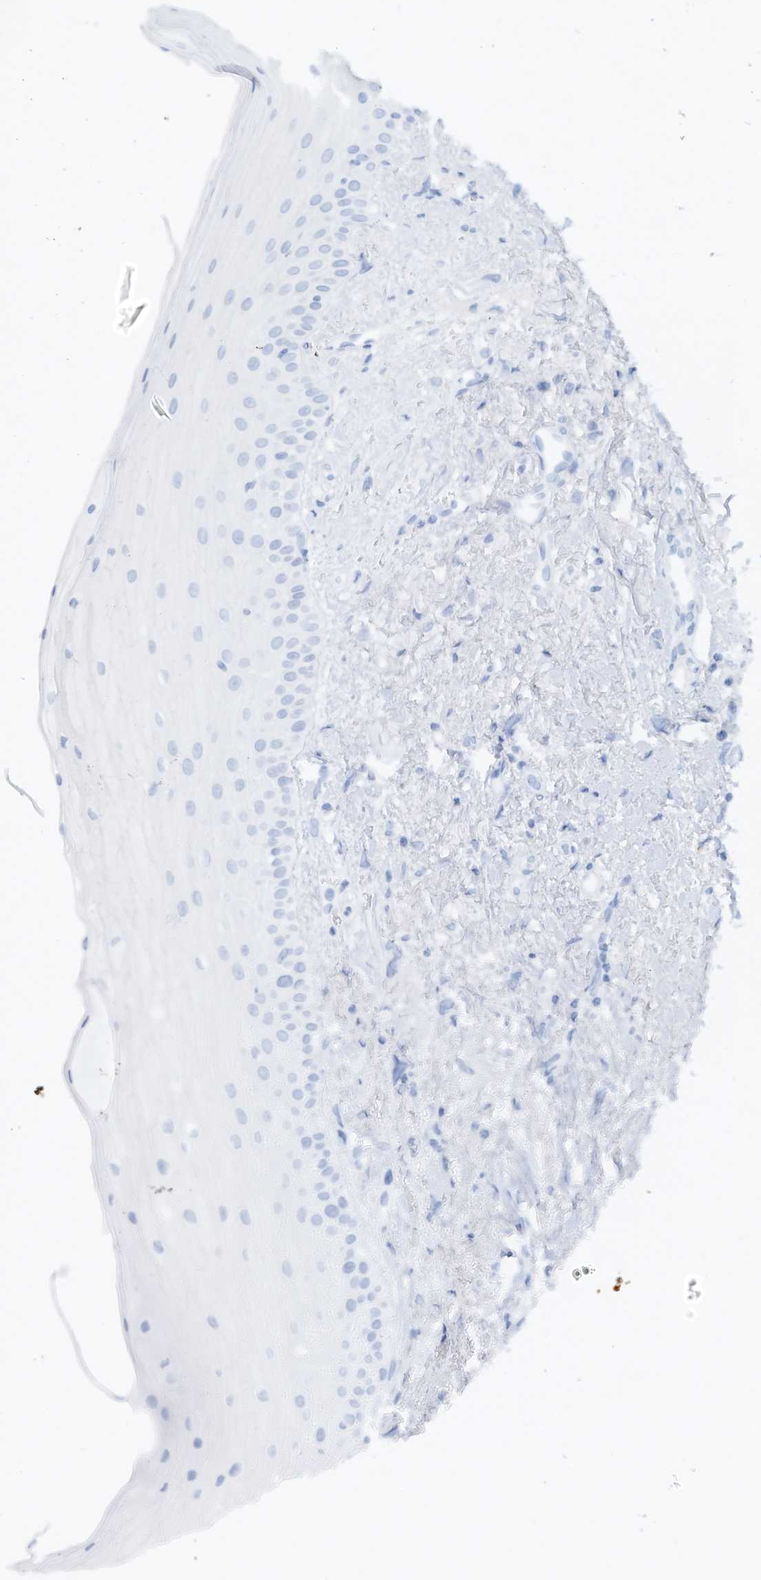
{"staining": {"intensity": "weak", "quantity": "<25%", "location": "cytoplasmic/membranous"}, "tissue": "oral mucosa", "cell_type": "Squamous epithelial cells", "image_type": "normal", "snomed": [{"axis": "morphology", "description": "Normal tissue, NOS"}, {"axis": "topography", "description": "Oral tissue"}], "caption": "High power microscopy image of an immunohistochemistry (IHC) image of unremarkable oral mucosa, revealing no significant positivity in squamous epithelial cells.", "gene": "FETUB", "patient": {"sex": "female", "age": 63}}